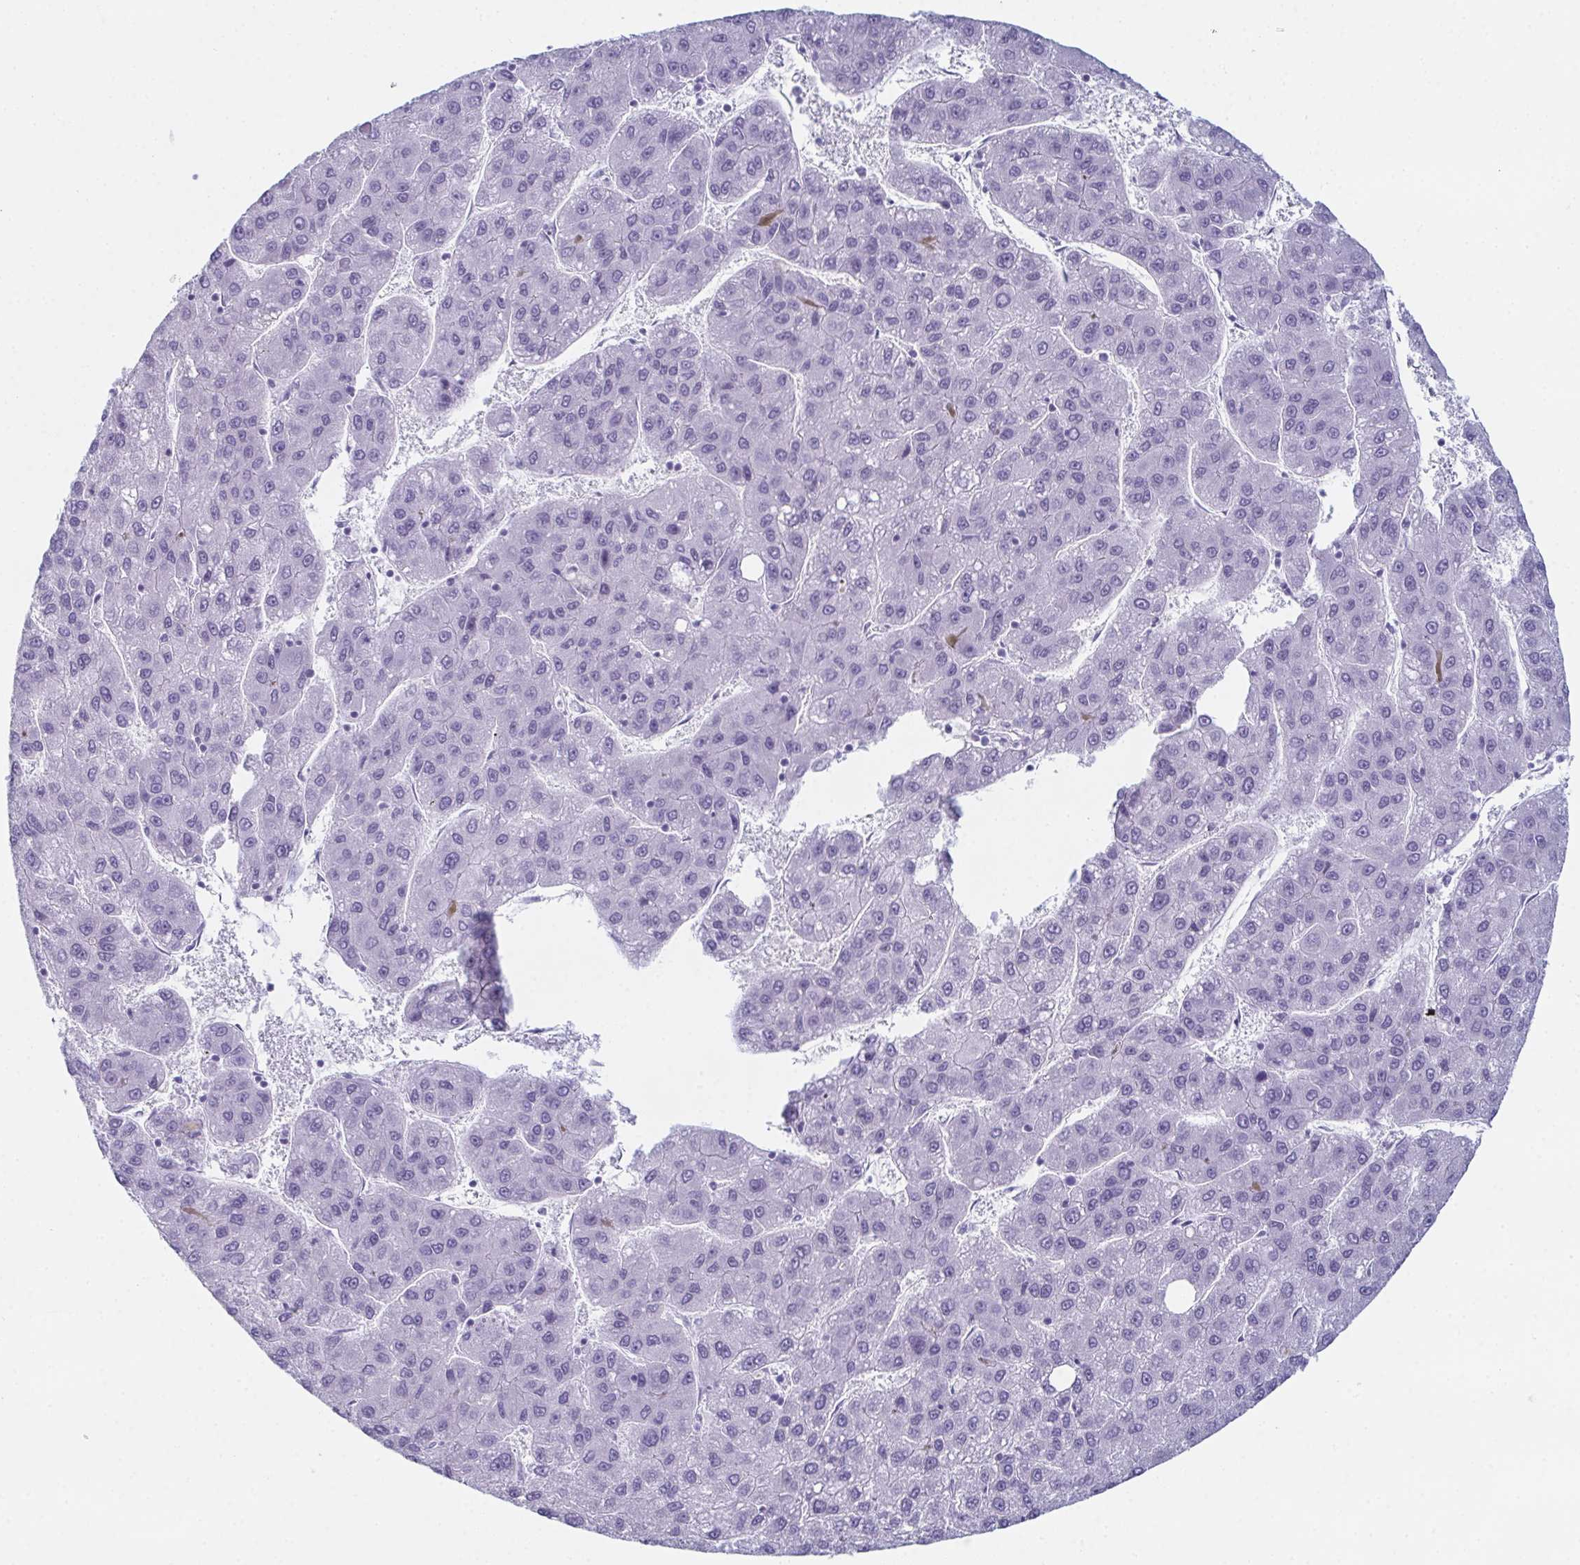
{"staining": {"intensity": "negative", "quantity": "none", "location": "none"}, "tissue": "liver cancer", "cell_type": "Tumor cells", "image_type": "cancer", "snomed": [{"axis": "morphology", "description": "Carcinoma, Hepatocellular, NOS"}, {"axis": "topography", "description": "Liver"}], "caption": "A photomicrograph of hepatocellular carcinoma (liver) stained for a protein reveals no brown staining in tumor cells.", "gene": "ENKUR", "patient": {"sex": "female", "age": 82}}